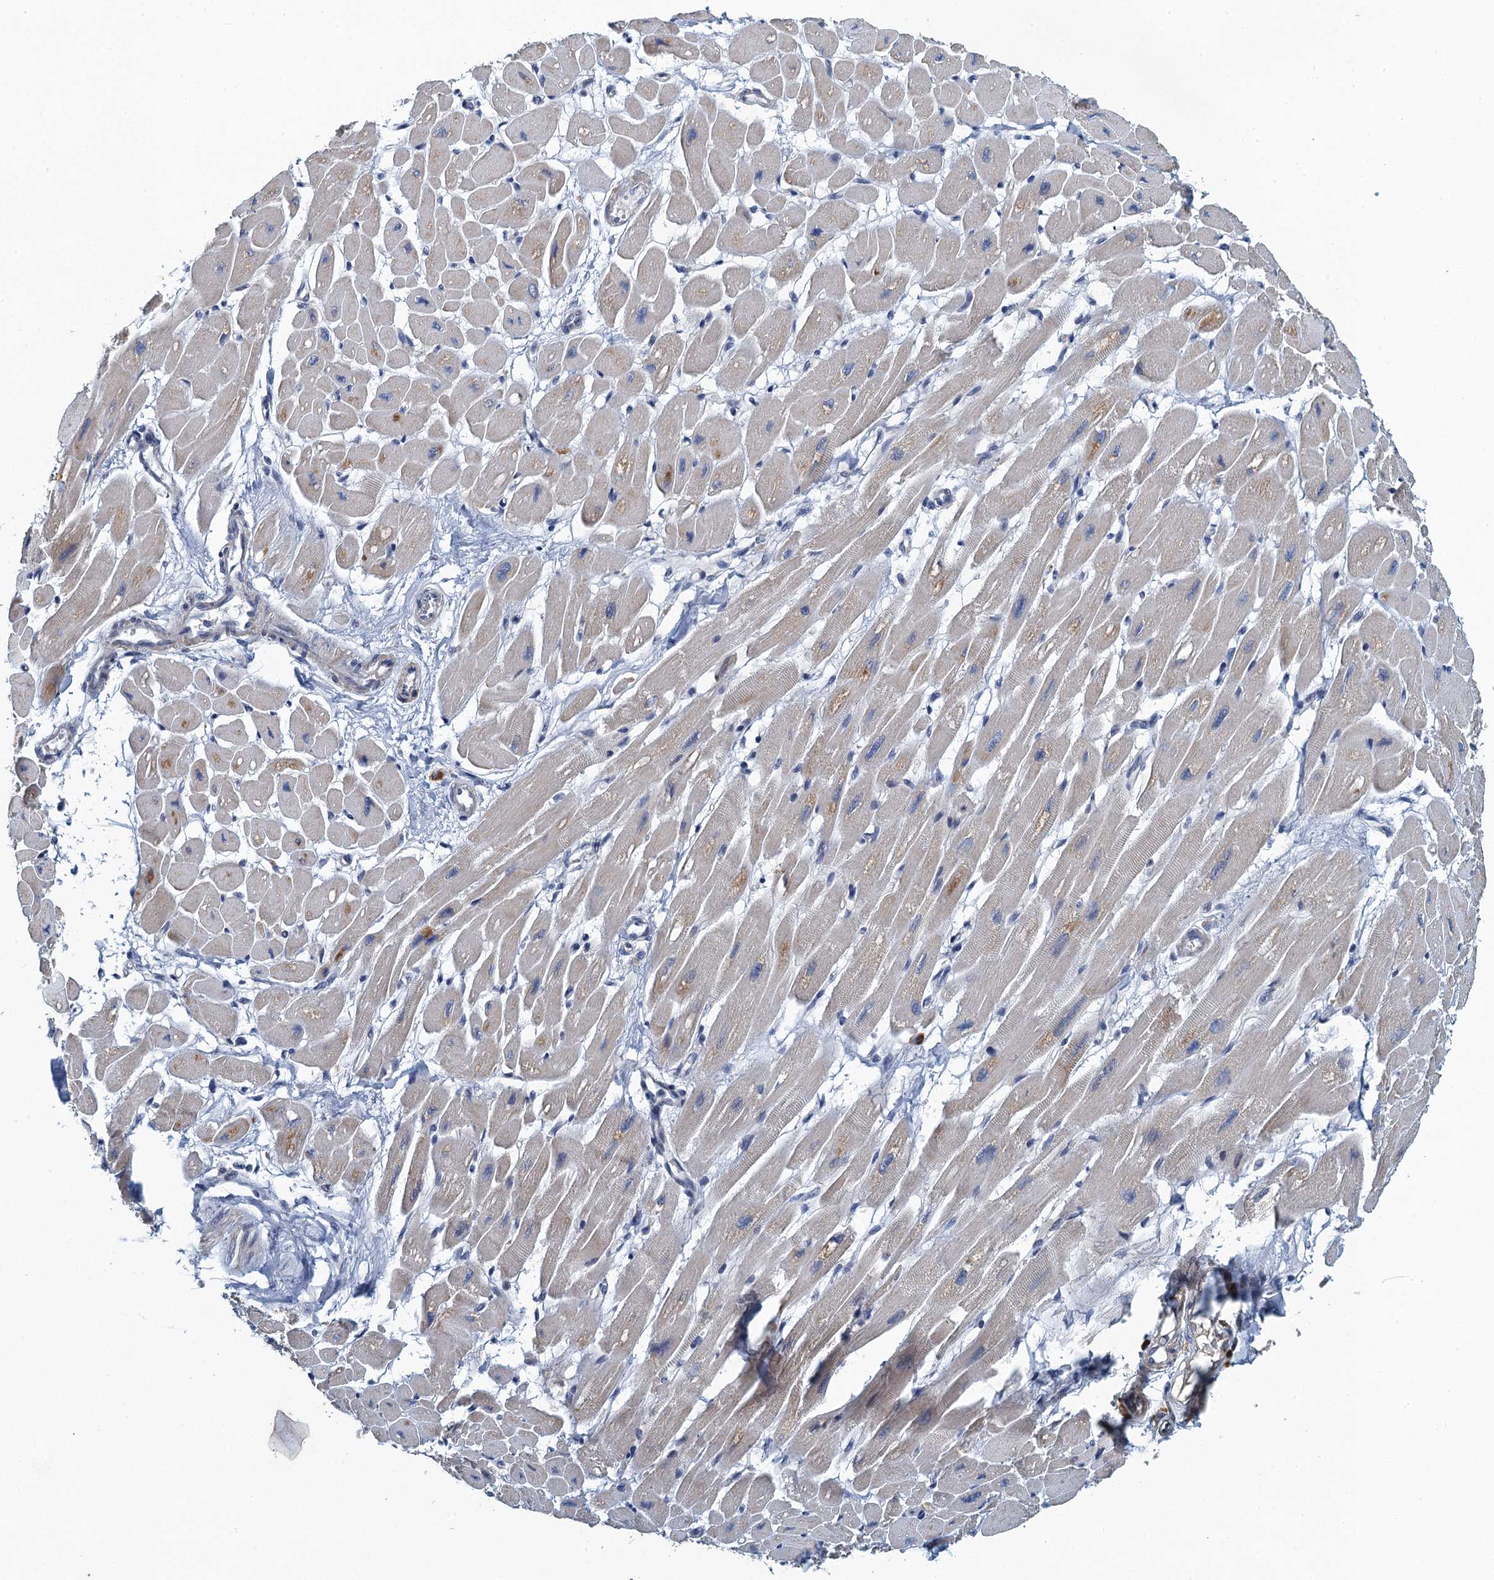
{"staining": {"intensity": "moderate", "quantity": "<25%", "location": "cytoplasmic/membranous"}, "tissue": "heart muscle", "cell_type": "Cardiomyocytes", "image_type": "normal", "snomed": [{"axis": "morphology", "description": "Normal tissue, NOS"}, {"axis": "topography", "description": "Heart"}], "caption": "High-power microscopy captured an immunohistochemistry photomicrograph of benign heart muscle, revealing moderate cytoplasmic/membranous staining in approximately <25% of cardiomyocytes.", "gene": "ALG2", "patient": {"sex": "female", "age": 54}}